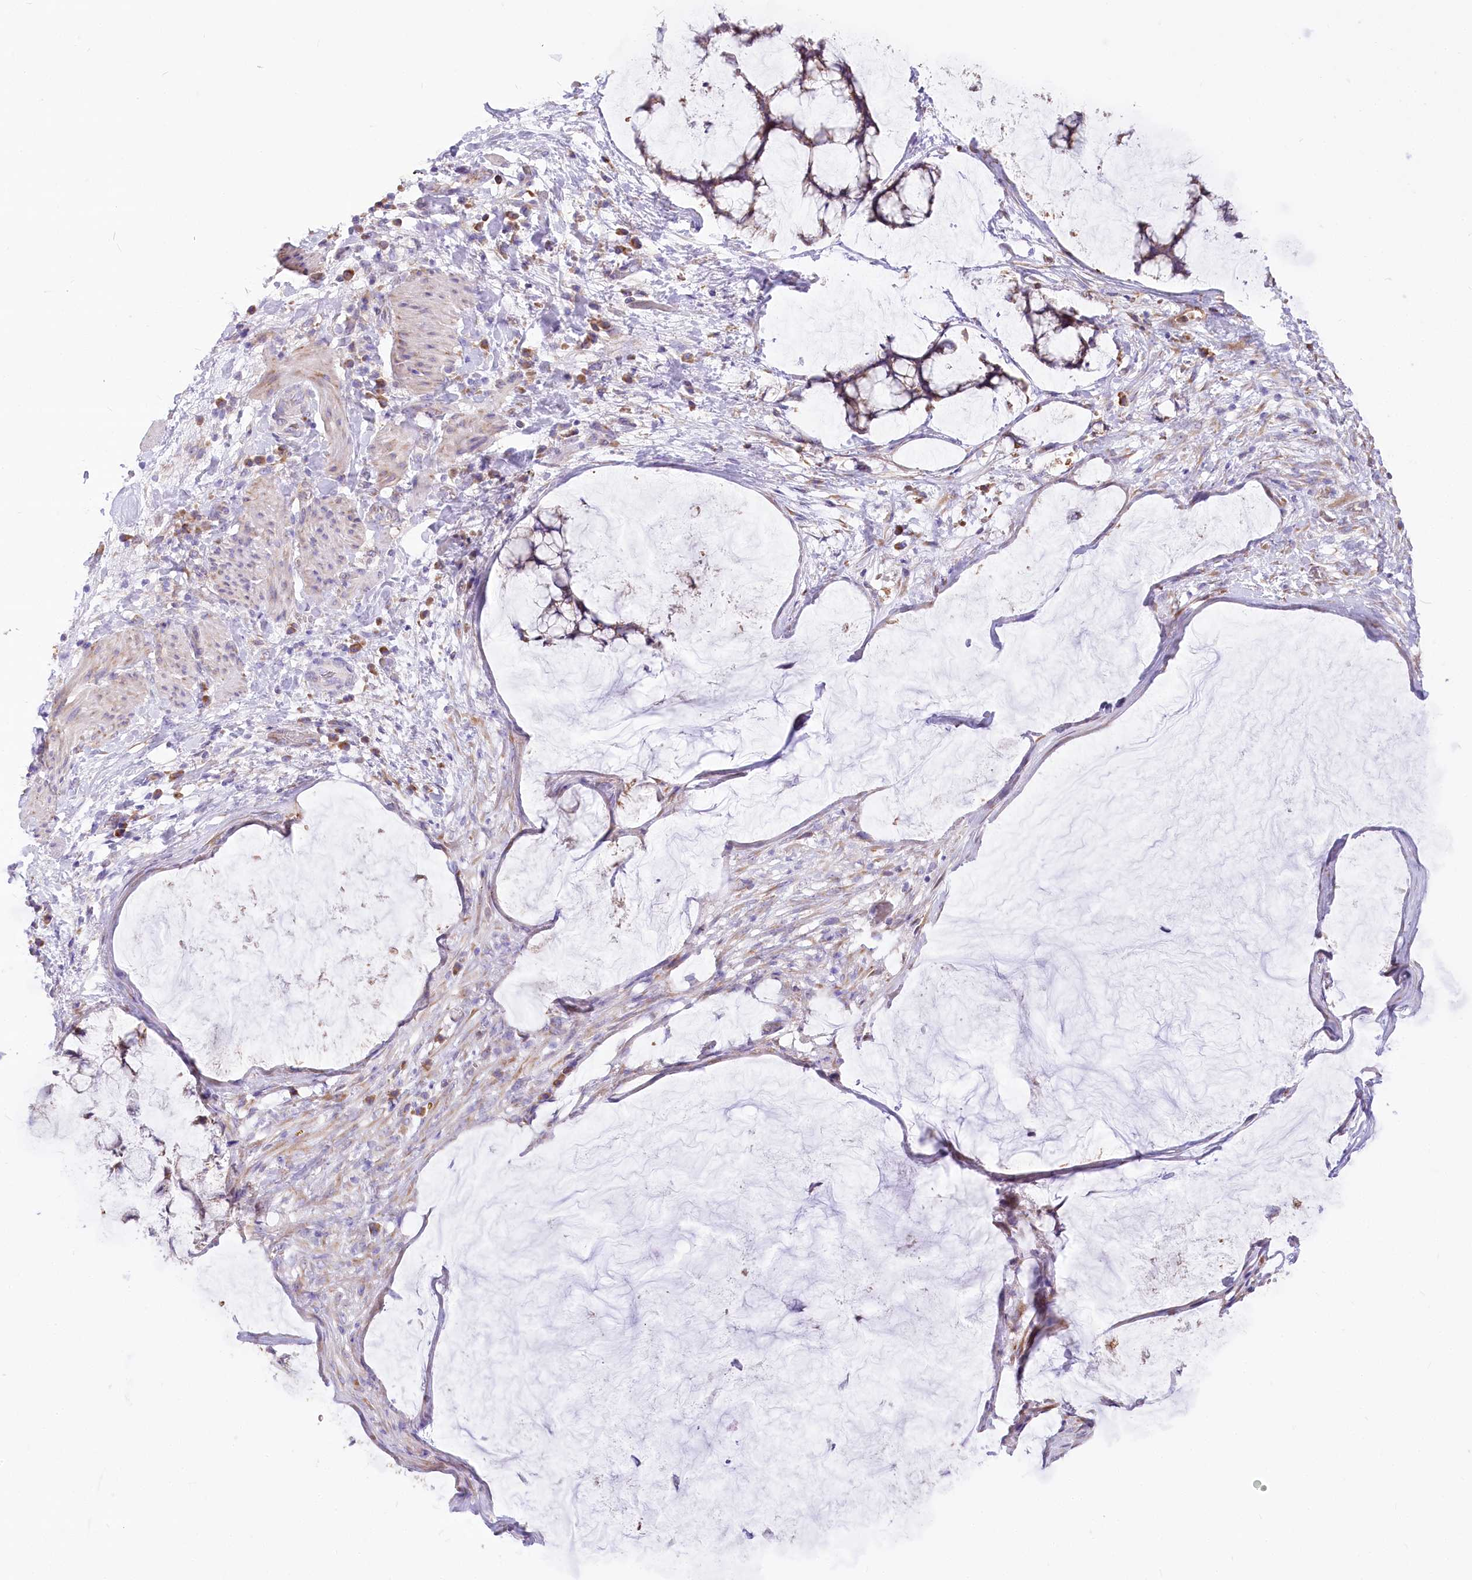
{"staining": {"intensity": "moderate", "quantity": "25%-75%", "location": "cytoplasmic/membranous"}, "tissue": "ovarian cancer", "cell_type": "Tumor cells", "image_type": "cancer", "snomed": [{"axis": "morphology", "description": "Cystadenocarcinoma, mucinous, NOS"}, {"axis": "topography", "description": "Ovary"}], "caption": "Protein staining displays moderate cytoplasmic/membranous expression in approximately 25%-75% of tumor cells in ovarian cancer. (Stains: DAB (3,3'-diaminobenzidine) in brown, nuclei in blue, Microscopy: brightfield microscopy at high magnification).", "gene": "STT3B", "patient": {"sex": "female", "age": 42}}